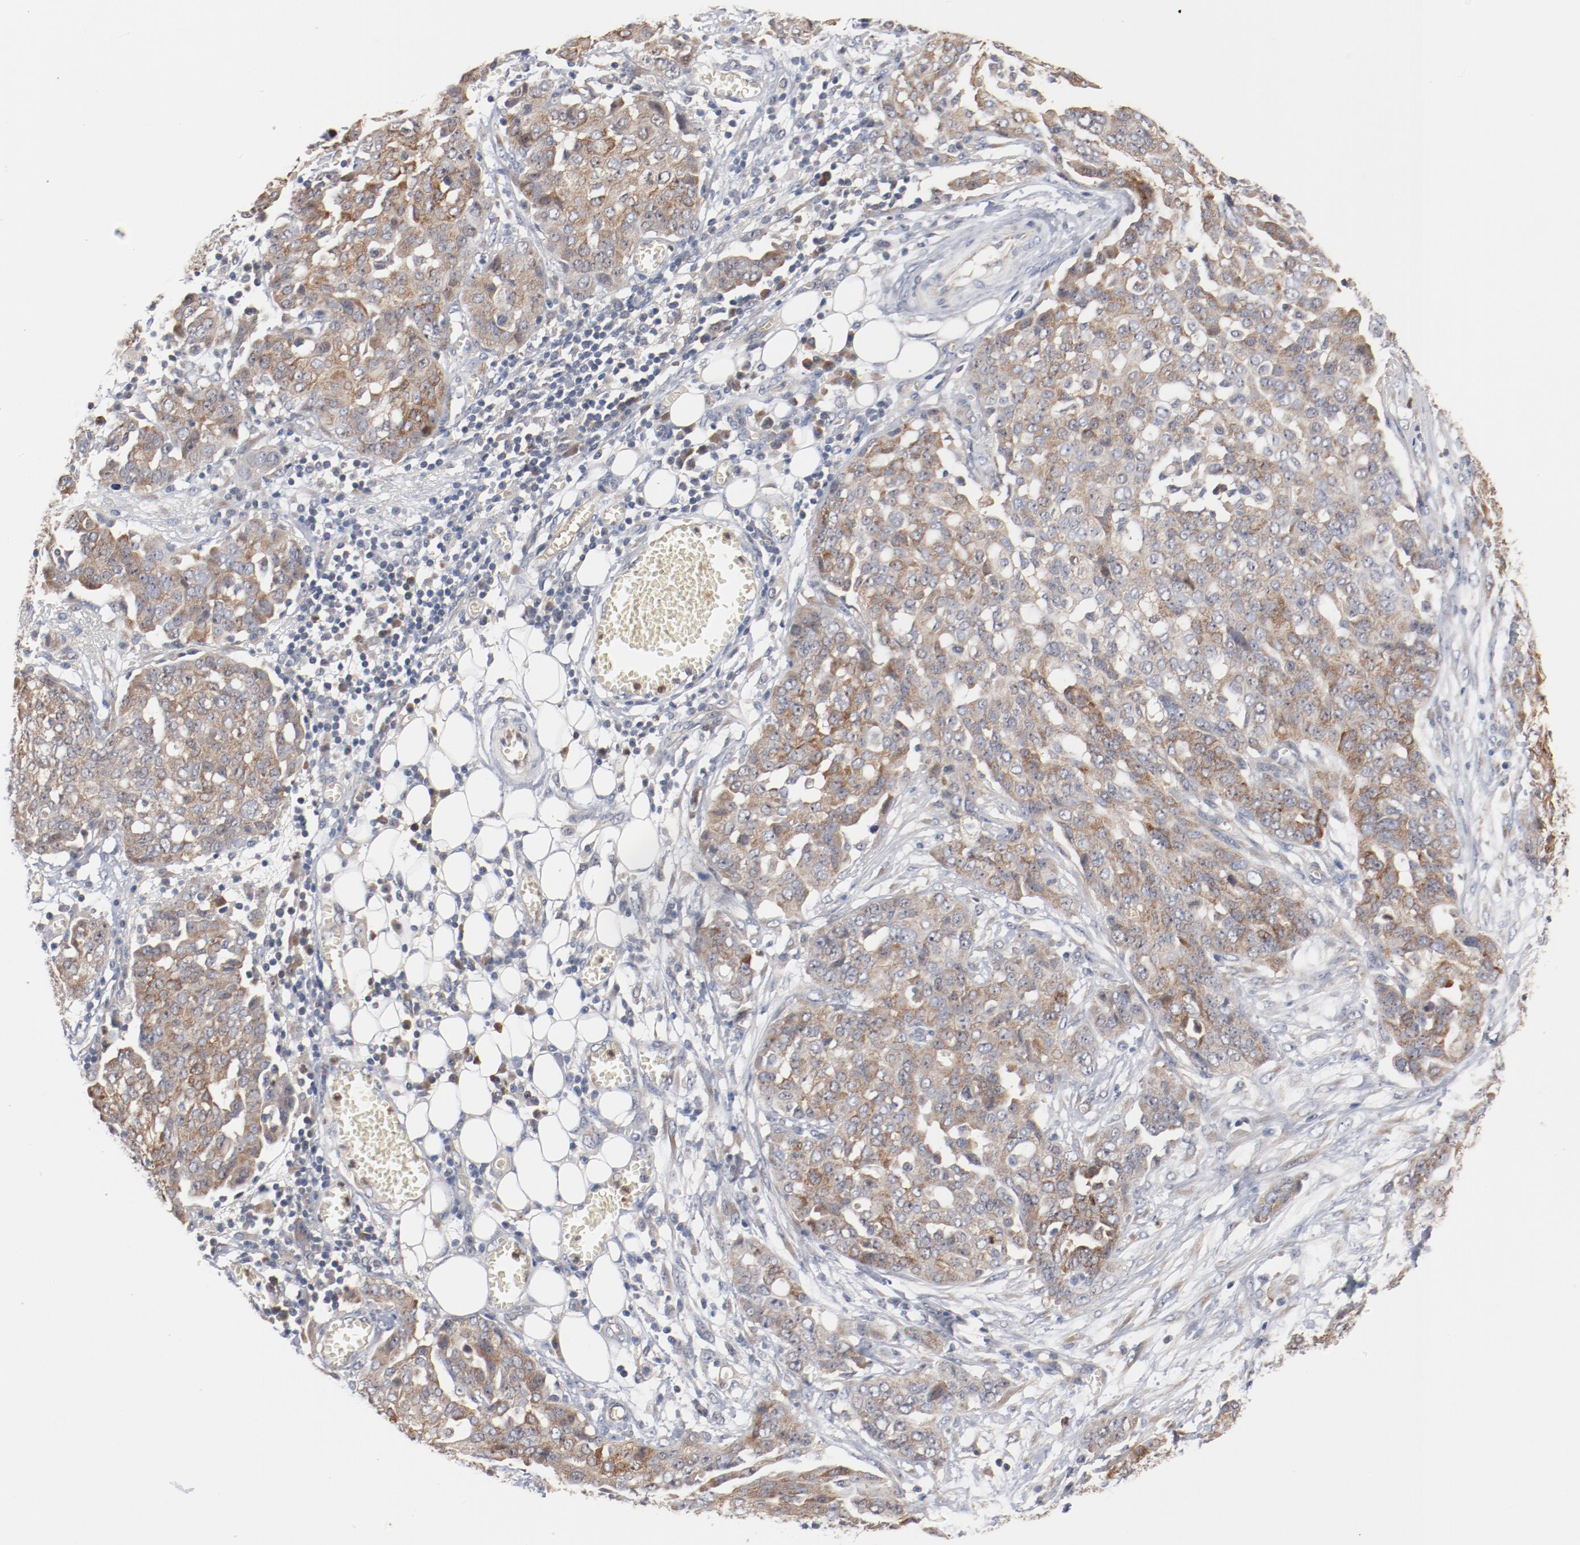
{"staining": {"intensity": "weak", "quantity": ">75%", "location": "cytoplasmic/membranous"}, "tissue": "ovarian cancer", "cell_type": "Tumor cells", "image_type": "cancer", "snomed": [{"axis": "morphology", "description": "Cystadenocarcinoma, serous, NOS"}, {"axis": "topography", "description": "Soft tissue"}, {"axis": "topography", "description": "Ovary"}], "caption": "Immunohistochemical staining of ovarian cancer (serous cystadenocarcinoma) demonstrates low levels of weak cytoplasmic/membranous staining in about >75% of tumor cells. (DAB (3,3'-diaminobenzidine) = brown stain, brightfield microscopy at high magnification).", "gene": "RNASE11", "patient": {"sex": "female", "age": 57}}